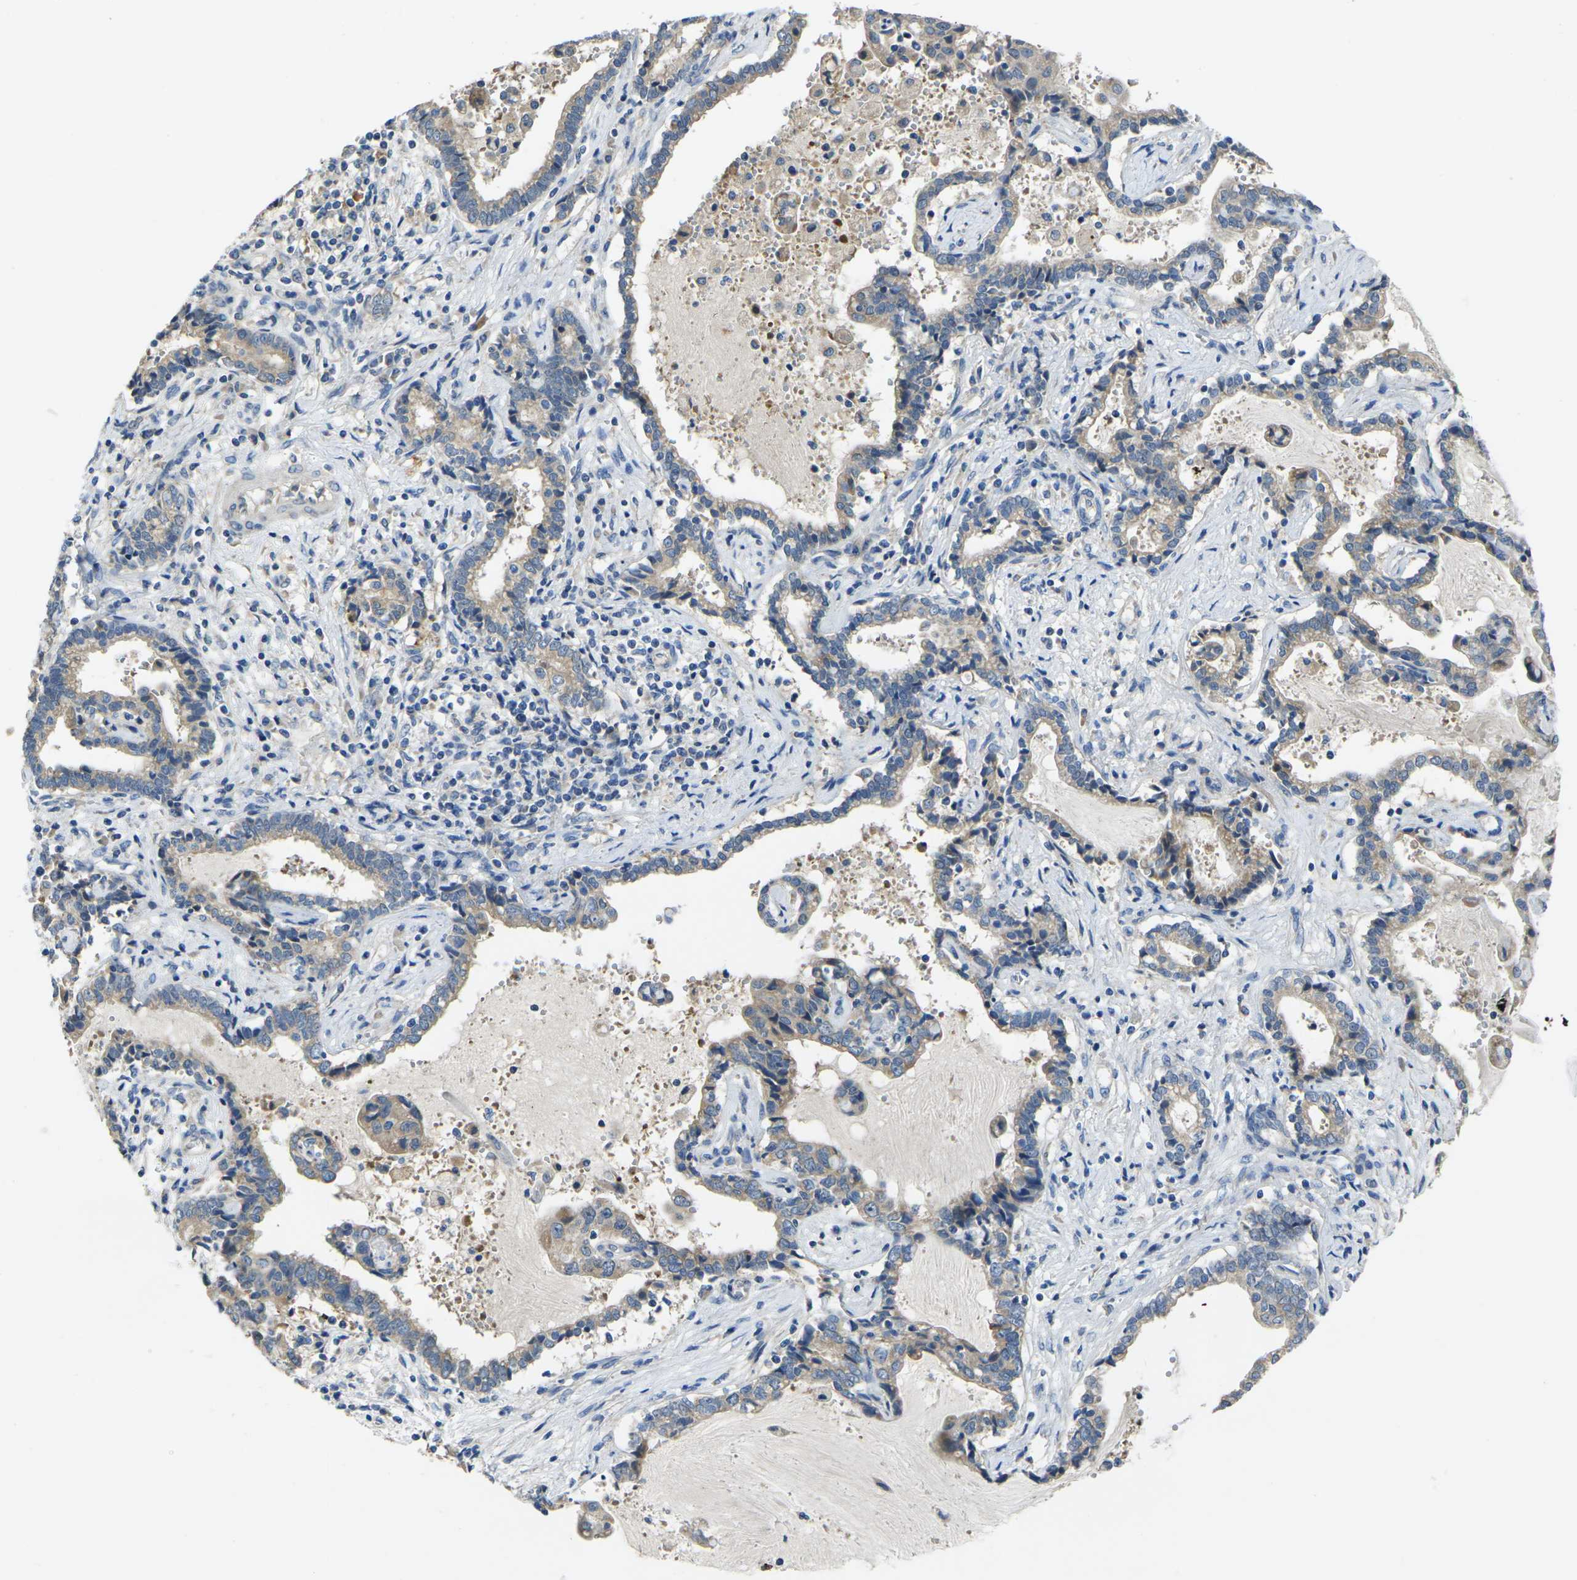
{"staining": {"intensity": "moderate", "quantity": ">75%", "location": "cytoplasmic/membranous"}, "tissue": "liver cancer", "cell_type": "Tumor cells", "image_type": "cancer", "snomed": [{"axis": "morphology", "description": "Cholangiocarcinoma"}, {"axis": "topography", "description": "Liver"}], "caption": "A high-resolution photomicrograph shows immunohistochemistry (IHC) staining of liver cancer, which displays moderate cytoplasmic/membranous staining in about >75% of tumor cells. (IHC, brightfield microscopy, high magnification).", "gene": "GNA12", "patient": {"sex": "male", "age": 57}}